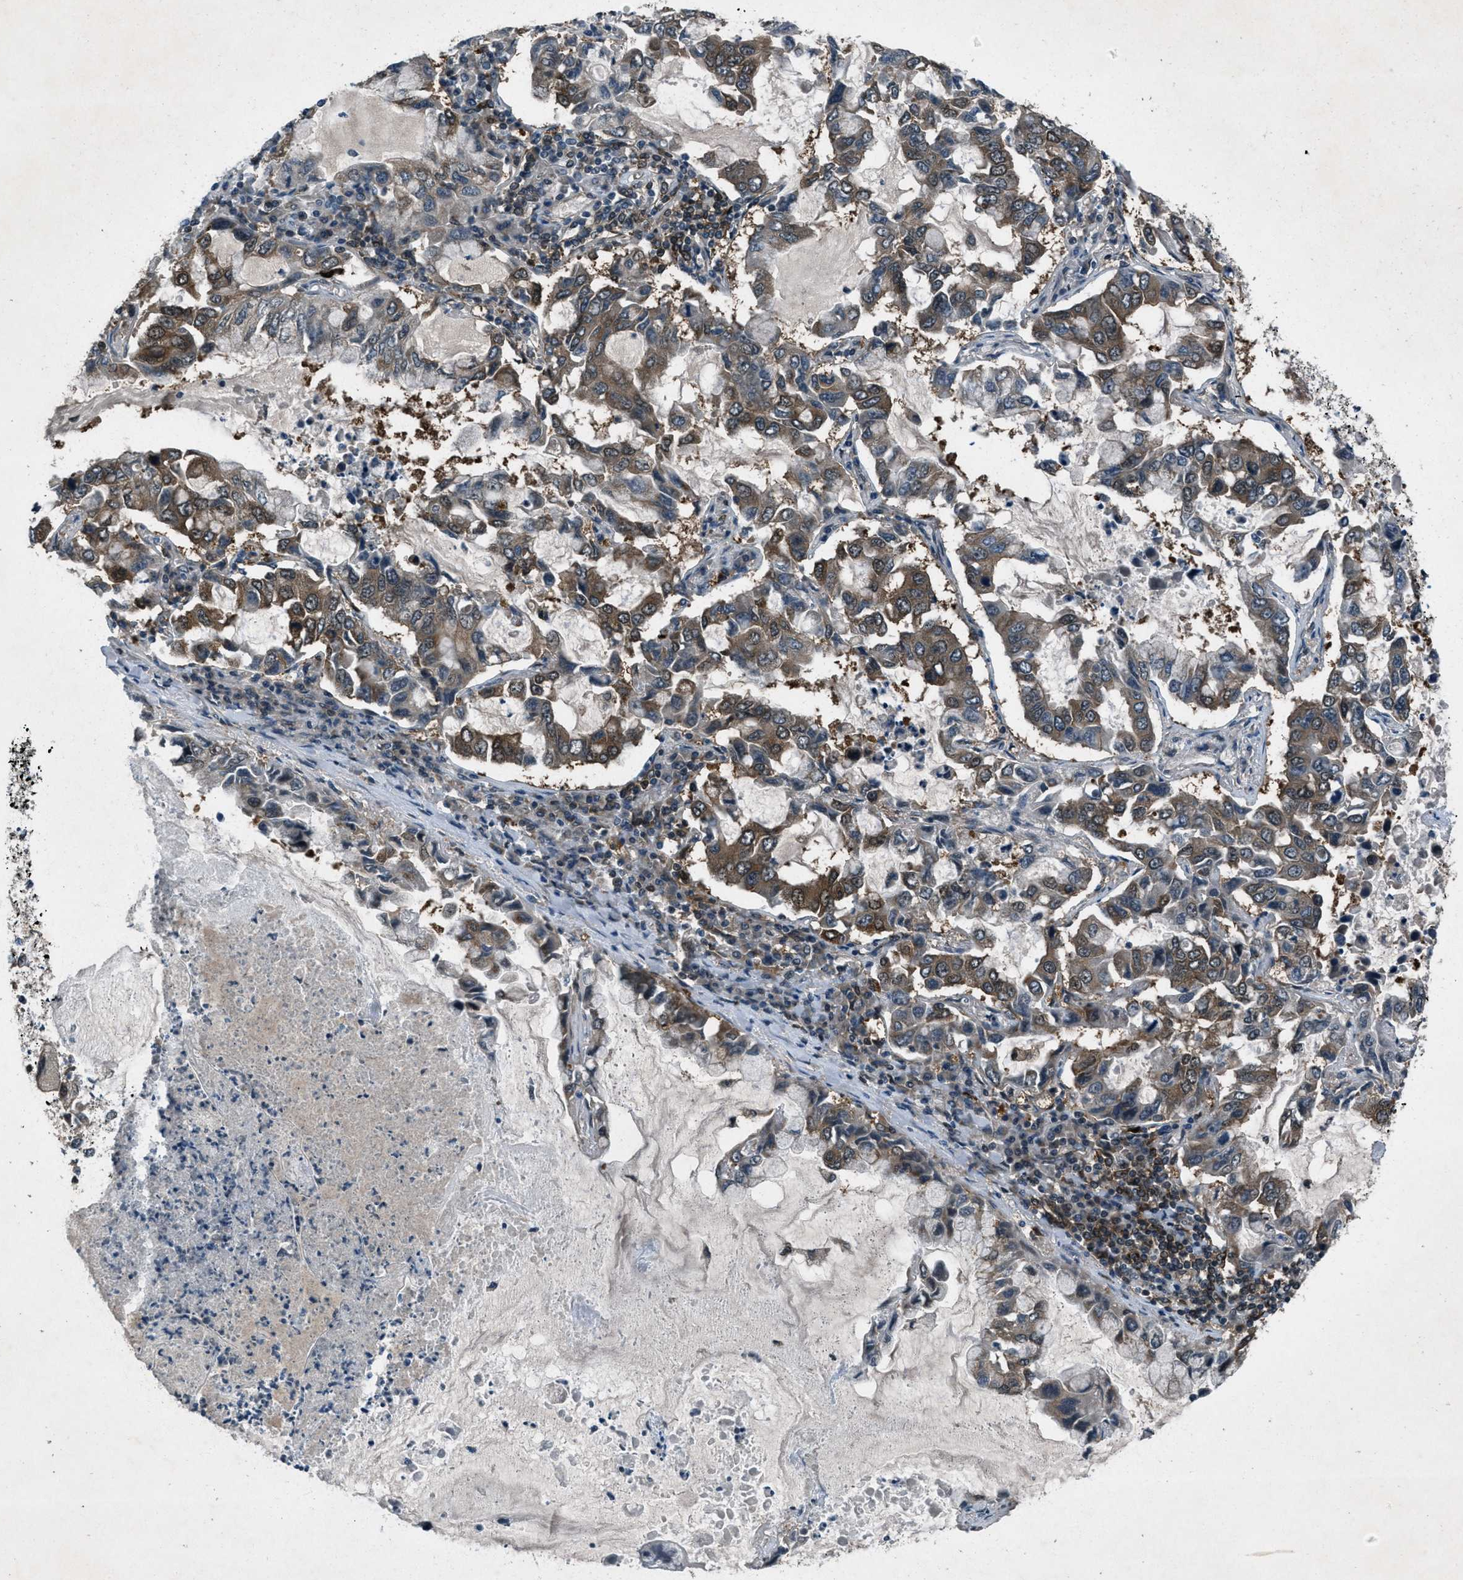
{"staining": {"intensity": "moderate", "quantity": ">75%", "location": "cytoplasmic/membranous"}, "tissue": "lung cancer", "cell_type": "Tumor cells", "image_type": "cancer", "snomed": [{"axis": "morphology", "description": "Adenocarcinoma, NOS"}, {"axis": "topography", "description": "Lung"}], "caption": "A brown stain shows moderate cytoplasmic/membranous positivity of a protein in lung adenocarcinoma tumor cells.", "gene": "EPSTI1", "patient": {"sex": "male", "age": 64}}